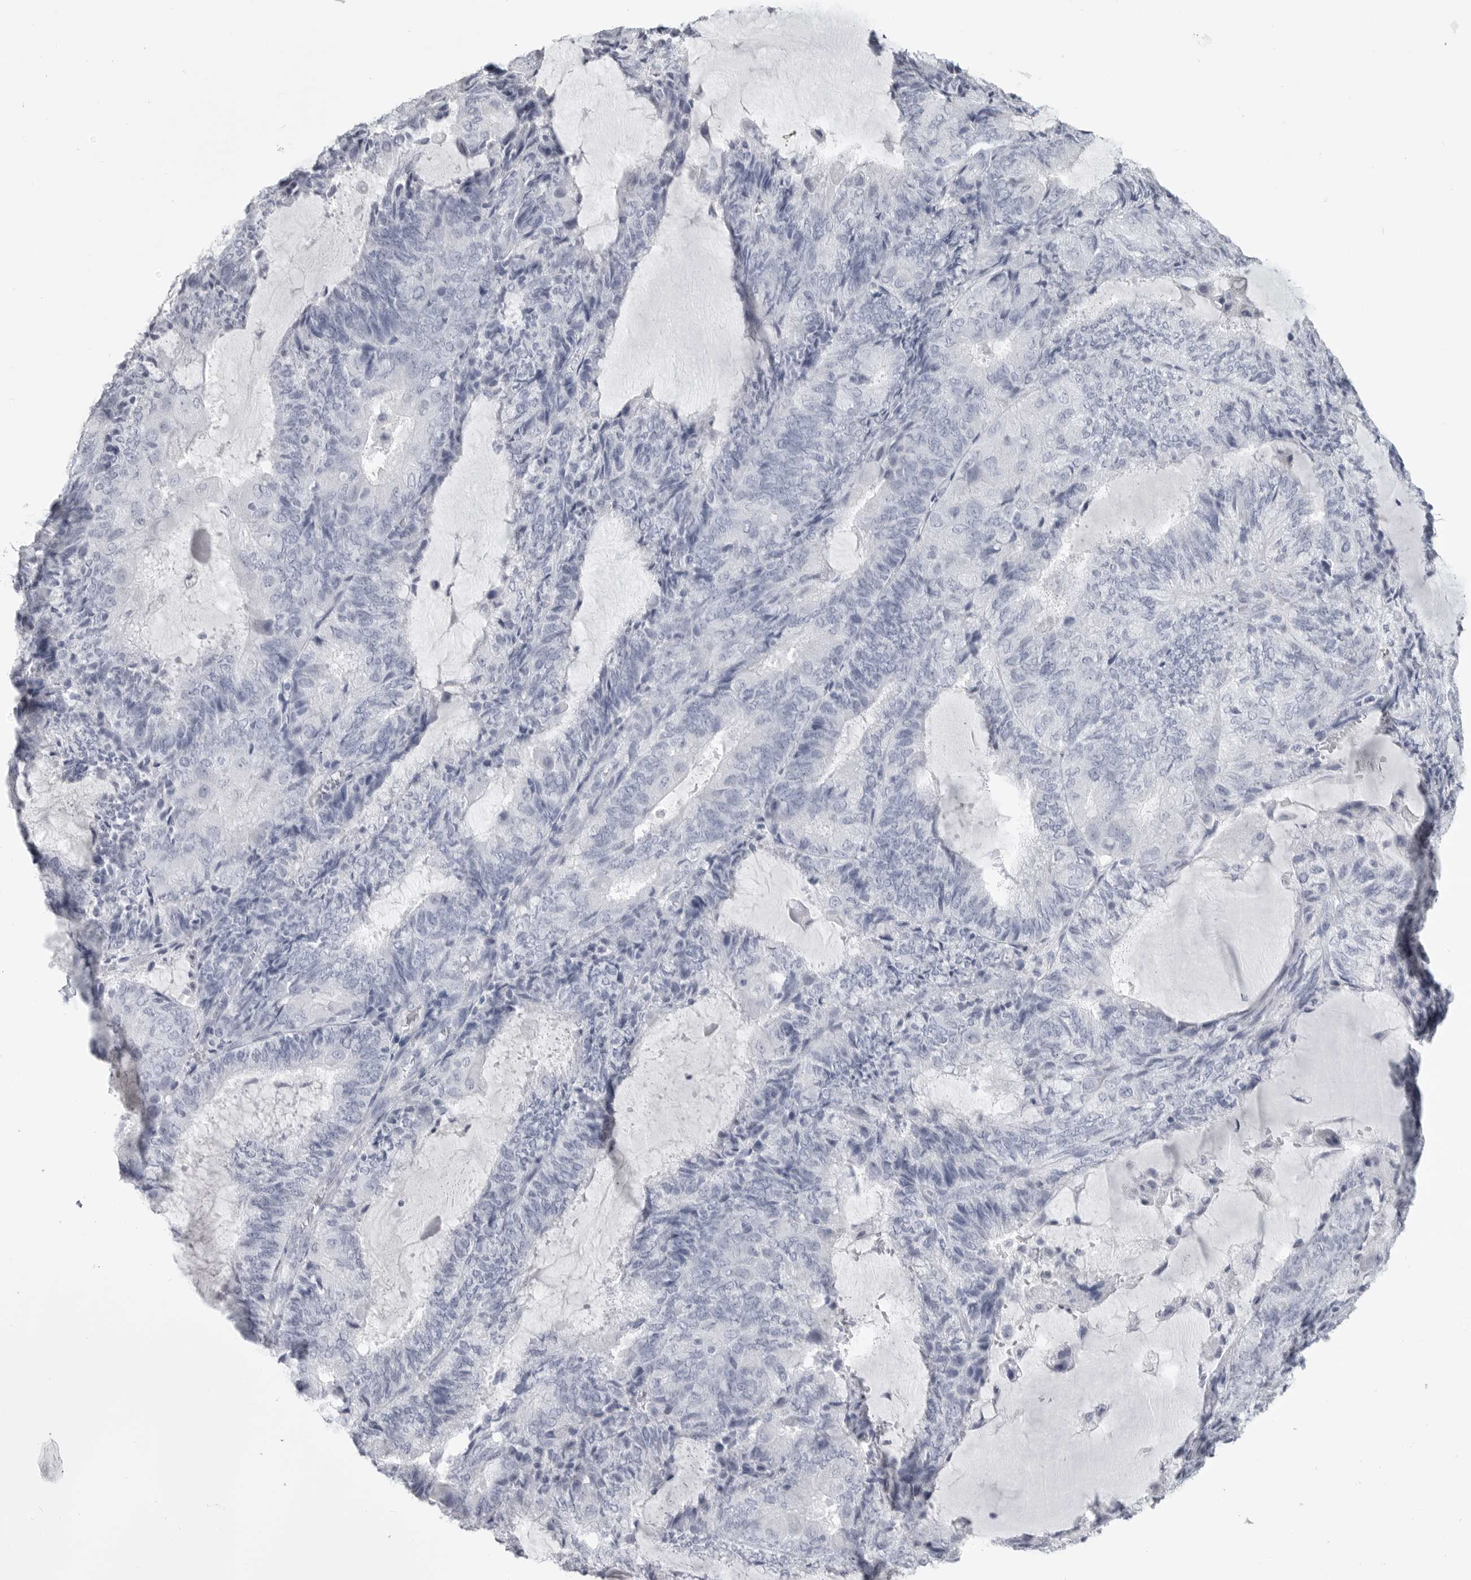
{"staining": {"intensity": "negative", "quantity": "none", "location": "none"}, "tissue": "endometrial cancer", "cell_type": "Tumor cells", "image_type": "cancer", "snomed": [{"axis": "morphology", "description": "Adenocarcinoma, NOS"}, {"axis": "topography", "description": "Endometrium"}], "caption": "DAB (3,3'-diaminobenzidine) immunohistochemical staining of human adenocarcinoma (endometrial) shows no significant expression in tumor cells. The staining was performed using DAB to visualize the protein expression in brown, while the nuclei were stained in blue with hematoxylin (Magnification: 20x).", "gene": "LY6D", "patient": {"sex": "female", "age": 81}}